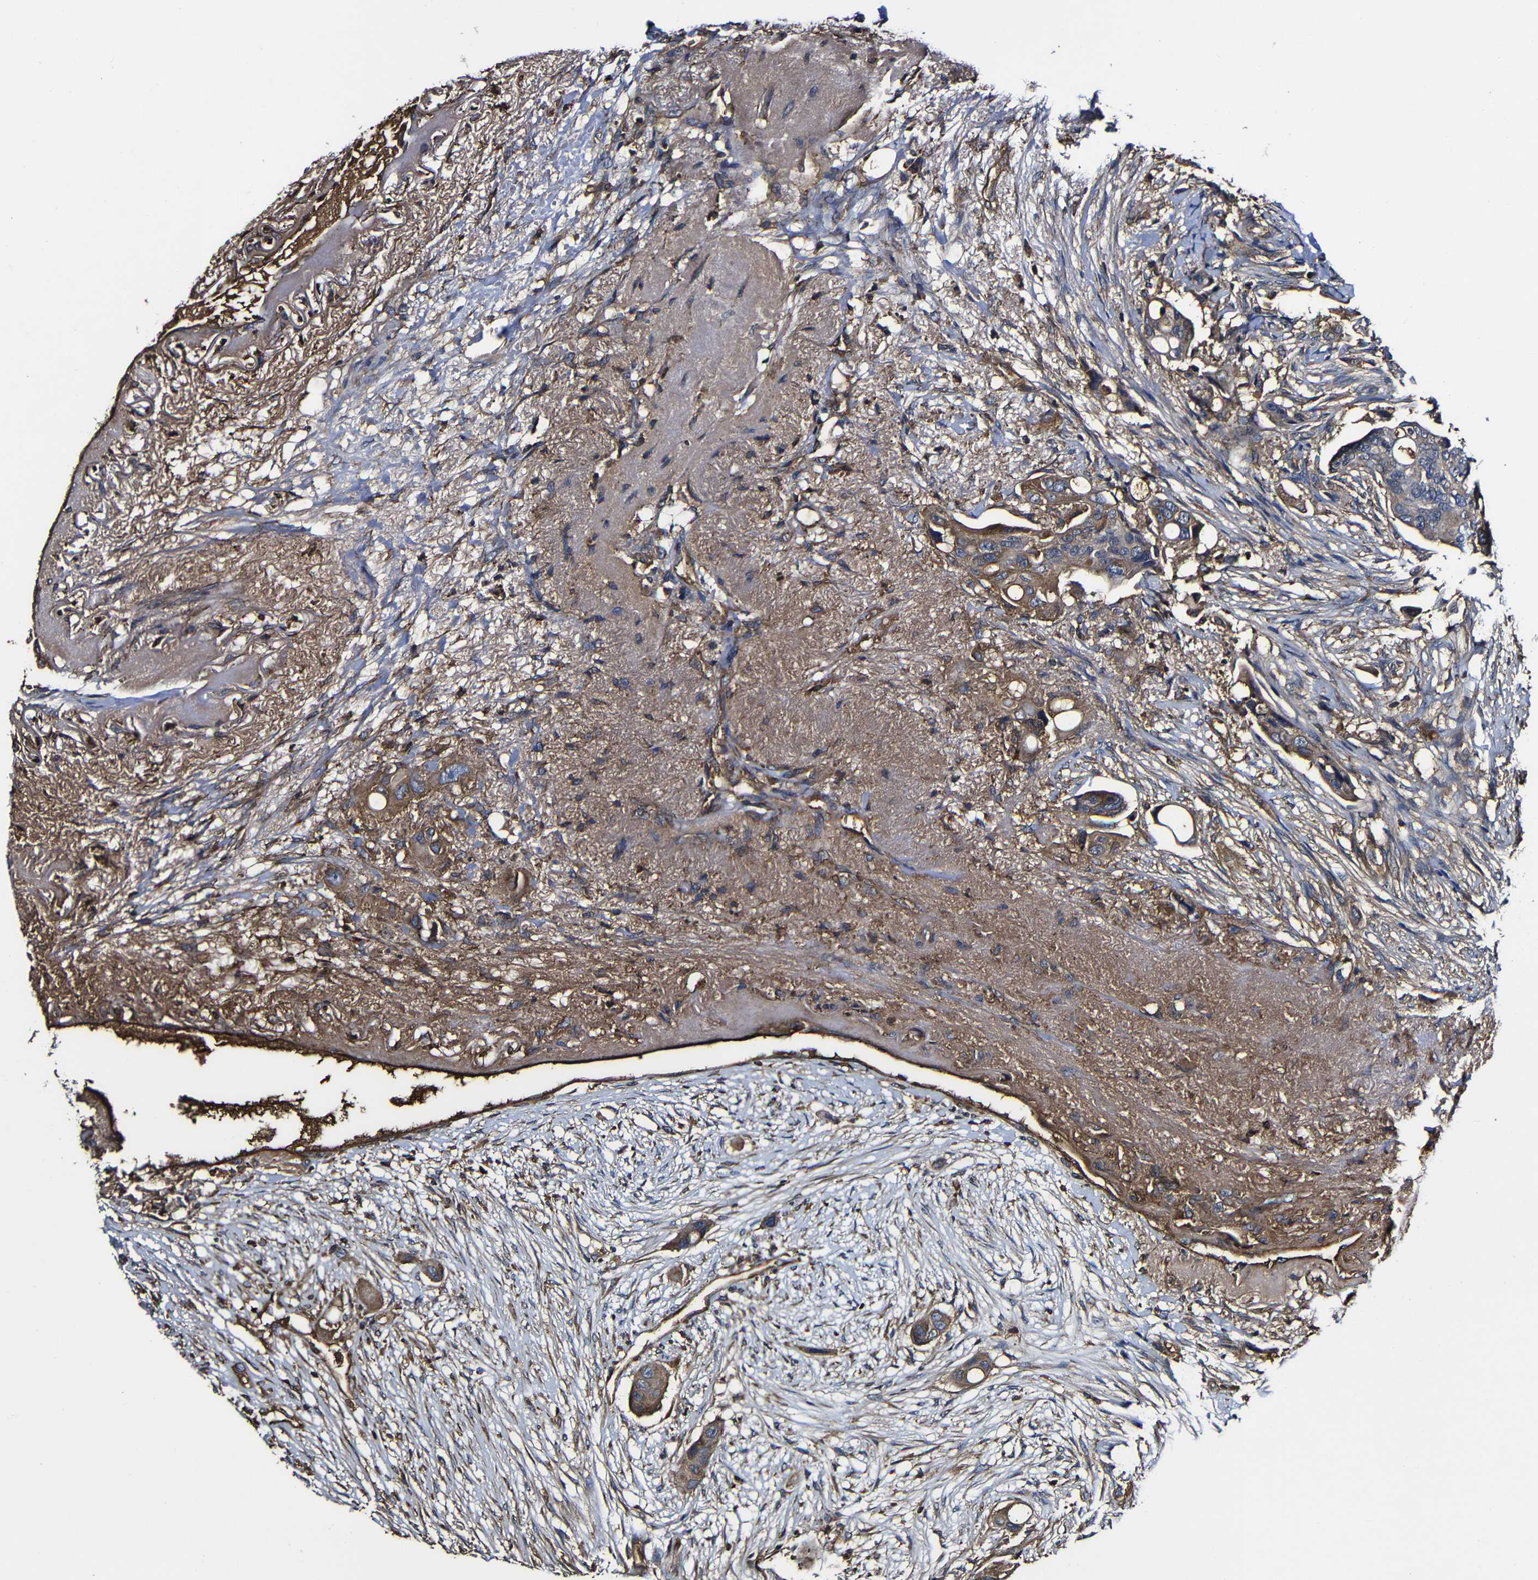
{"staining": {"intensity": "moderate", "quantity": ">75%", "location": "cytoplasmic/membranous"}, "tissue": "colorectal cancer", "cell_type": "Tumor cells", "image_type": "cancer", "snomed": [{"axis": "morphology", "description": "Adenocarcinoma, NOS"}, {"axis": "topography", "description": "Colon"}], "caption": "Colorectal adenocarcinoma was stained to show a protein in brown. There is medium levels of moderate cytoplasmic/membranous expression in approximately >75% of tumor cells. (DAB (3,3'-diaminobenzidine) IHC with brightfield microscopy, high magnification).", "gene": "MSN", "patient": {"sex": "female", "age": 57}}